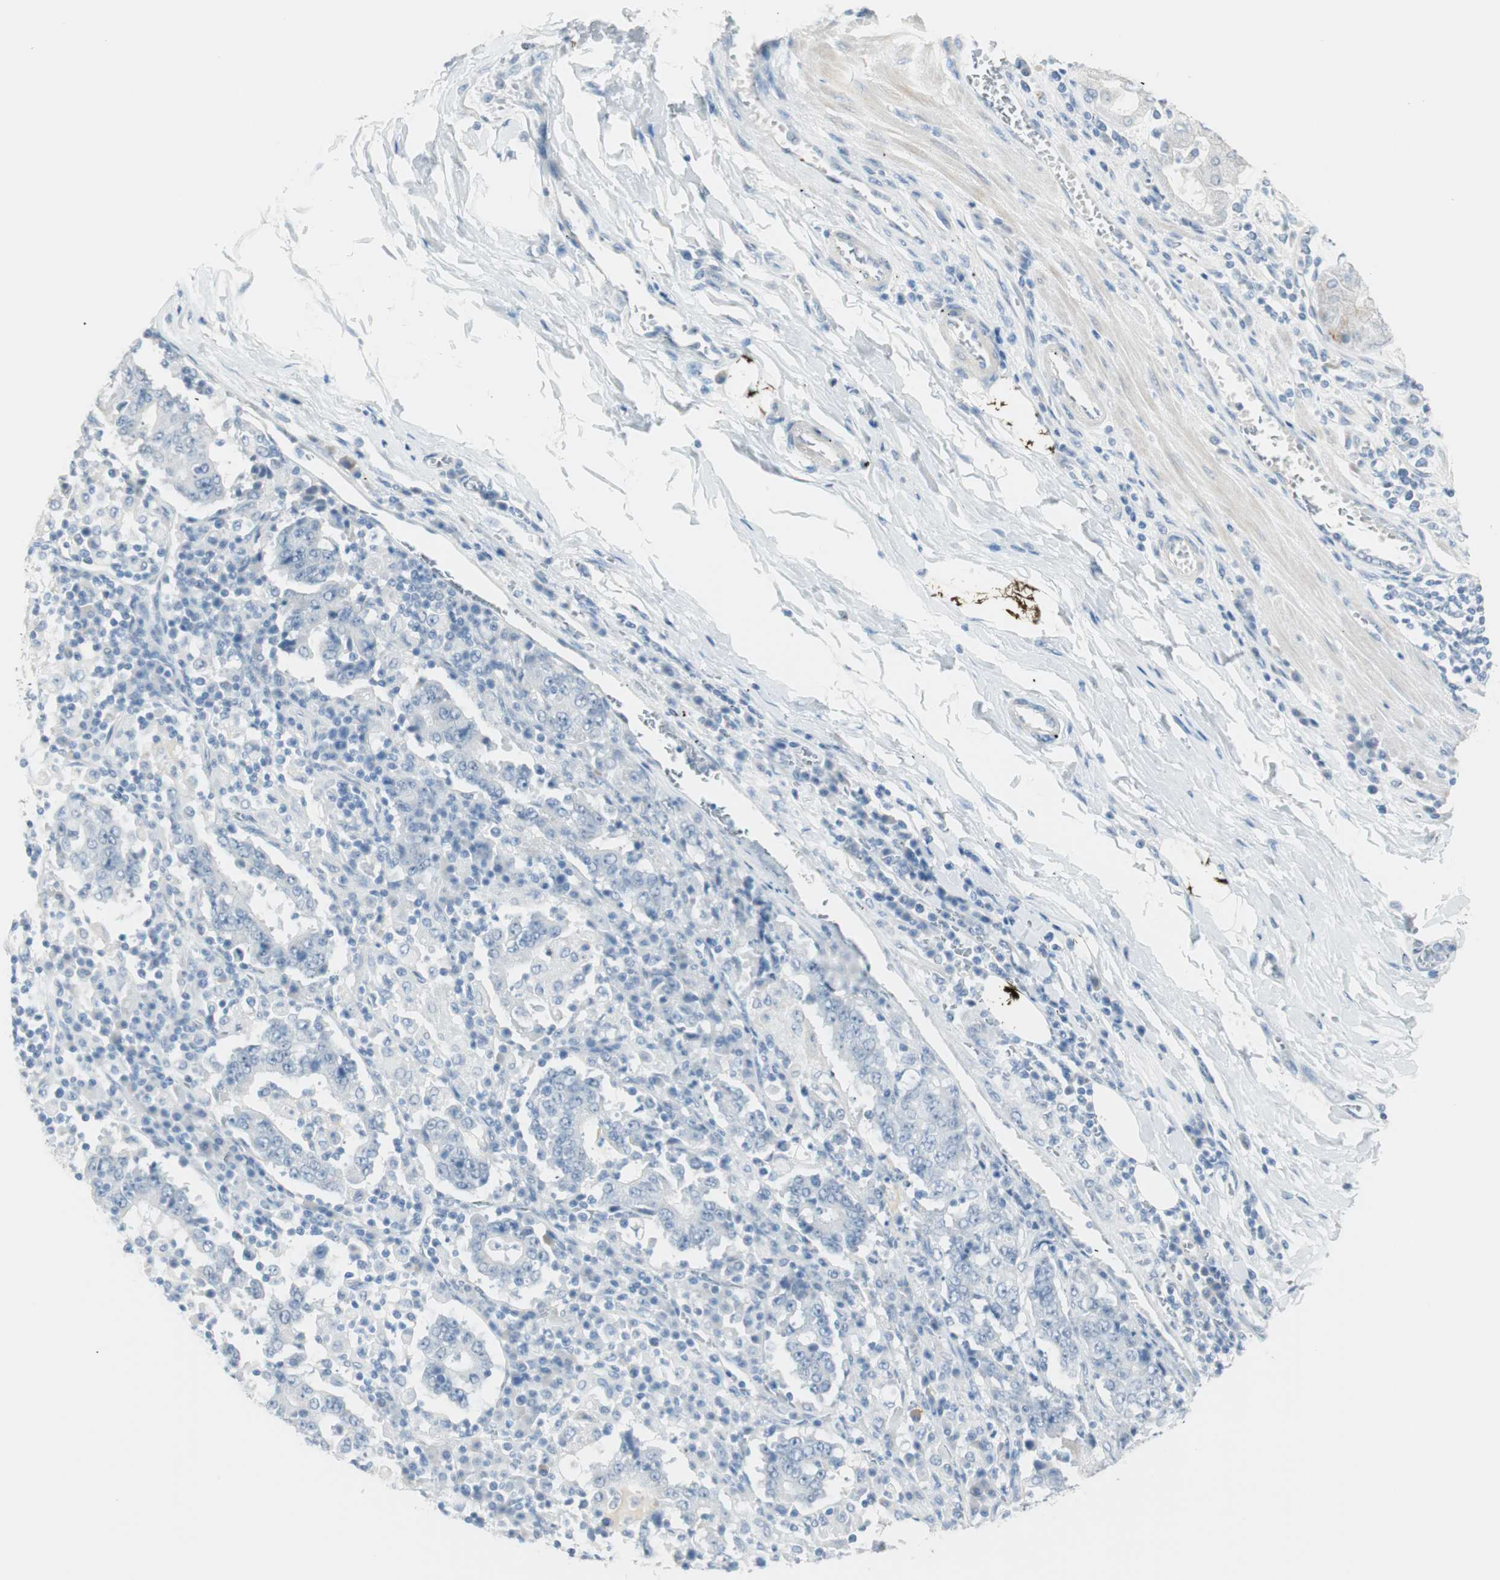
{"staining": {"intensity": "negative", "quantity": "none", "location": "none"}, "tissue": "stomach cancer", "cell_type": "Tumor cells", "image_type": "cancer", "snomed": [{"axis": "morphology", "description": "Normal tissue, NOS"}, {"axis": "morphology", "description": "Adenocarcinoma, NOS"}, {"axis": "topography", "description": "Stomach, upper"}, {"axis": "topography", "description": "Stomach"}], "caption": "A histopathology image of stomach adenocarcinoma stained for a protein exhibits no brown staining in tumor cells.", "gene": "MLLT10", "patient": {"sex": "male", "age": 59}}